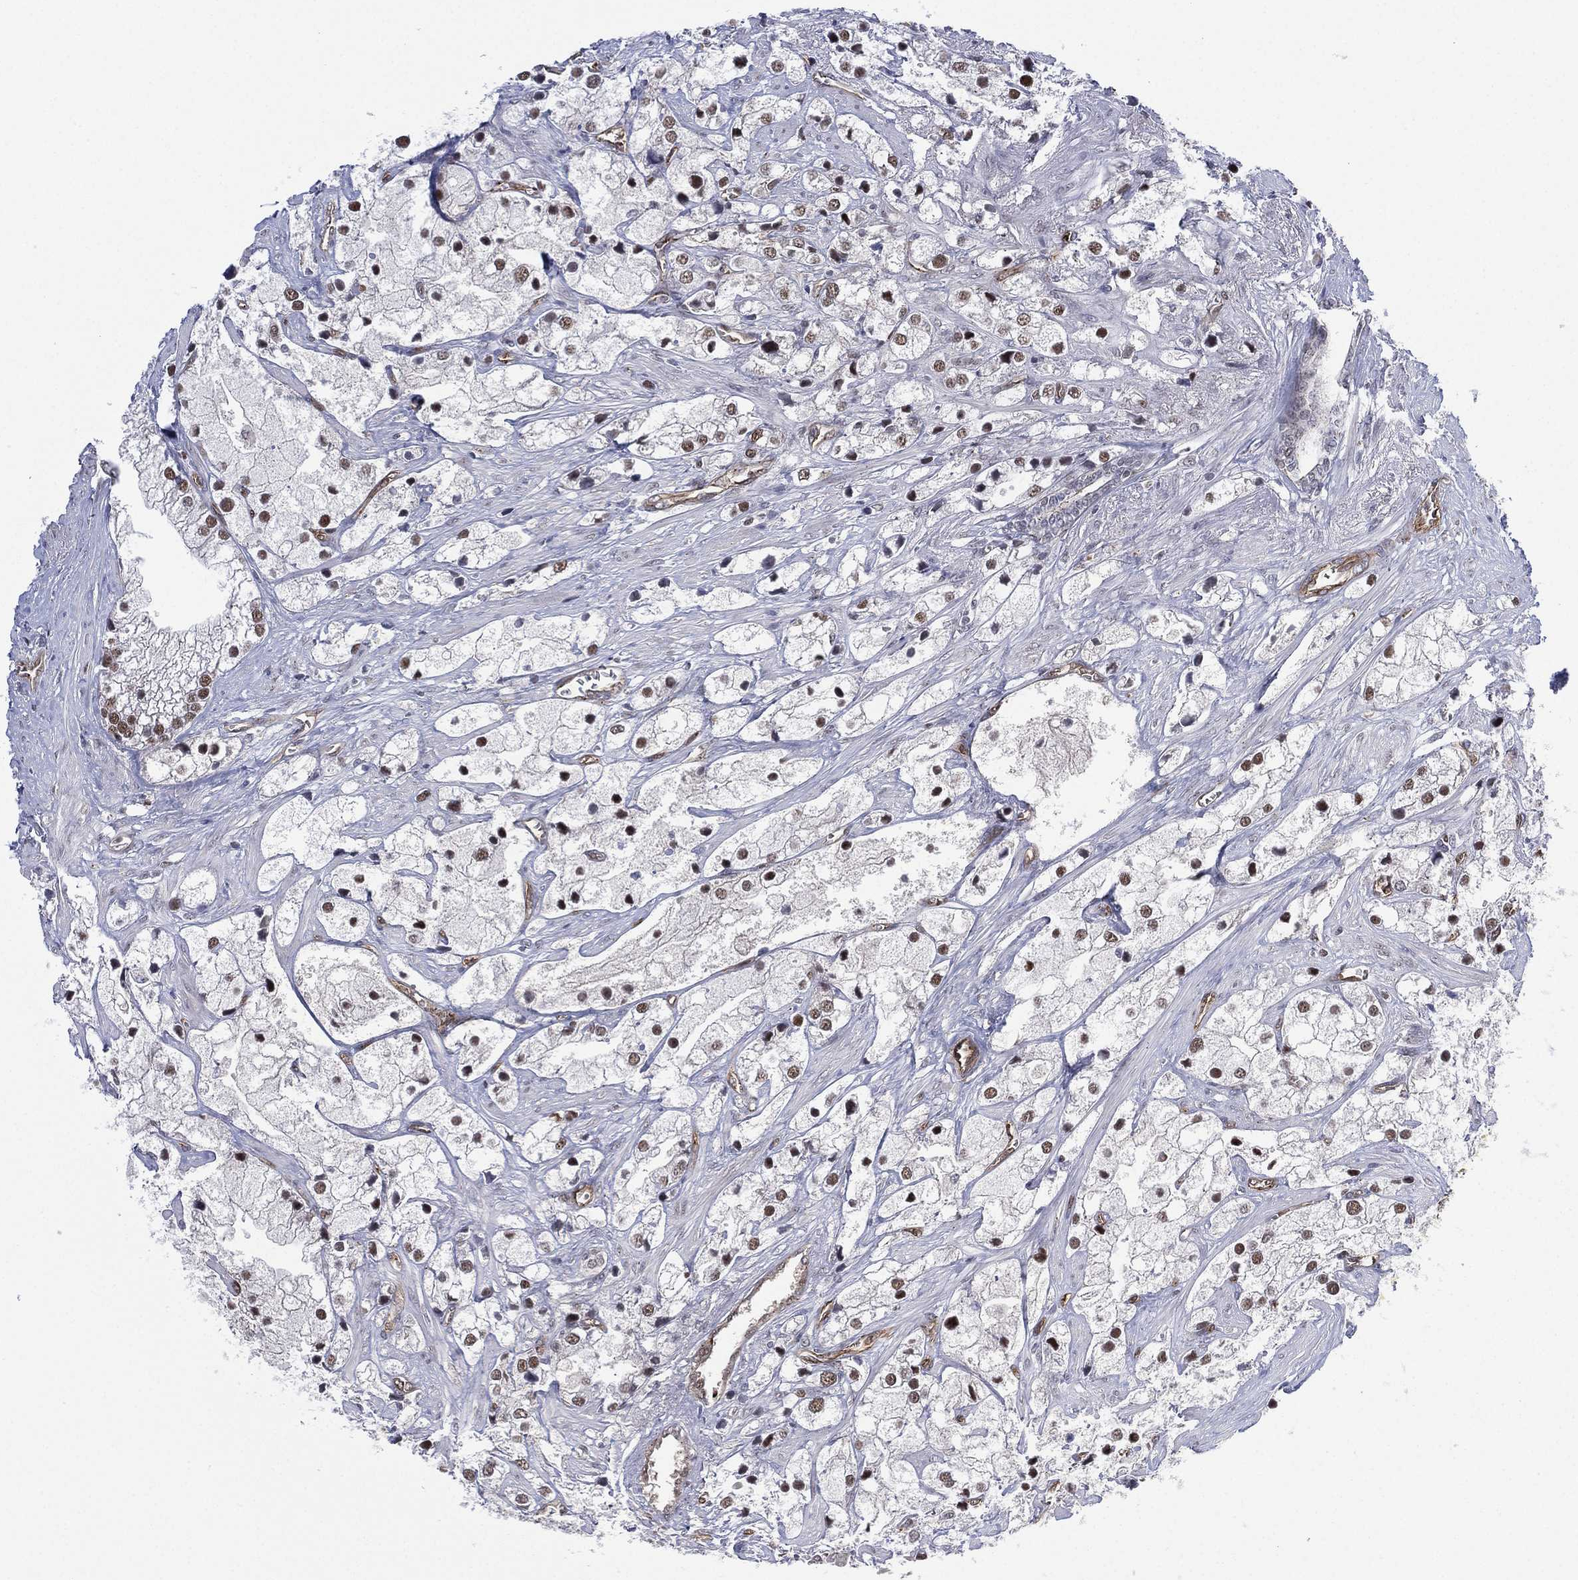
{"staining": {"intensity": "strong", "quantity": "25%-75%", "location": "nuclear"}, "tissue": "prostate cancer", "cell_type": "Tumor cells", "image_type": "cancer", "snomed": [{"axis": "morphology", "description": "Adenocarcinoma, NOS"}, {"axis": "topography", "description": "Prostate and seminal vesicle, NOS"}, {"axis": "topography", "description": "Prostate"}], "caption": "Protein analysis of prostate cancer tissue shows strong nuclear staining in about 25%-75% of tumor cells. (Brightfield microscopy of DAB IHC at high magnification).", "gene": "GSE1", "patient": {"sex": "male", "age": 79}}